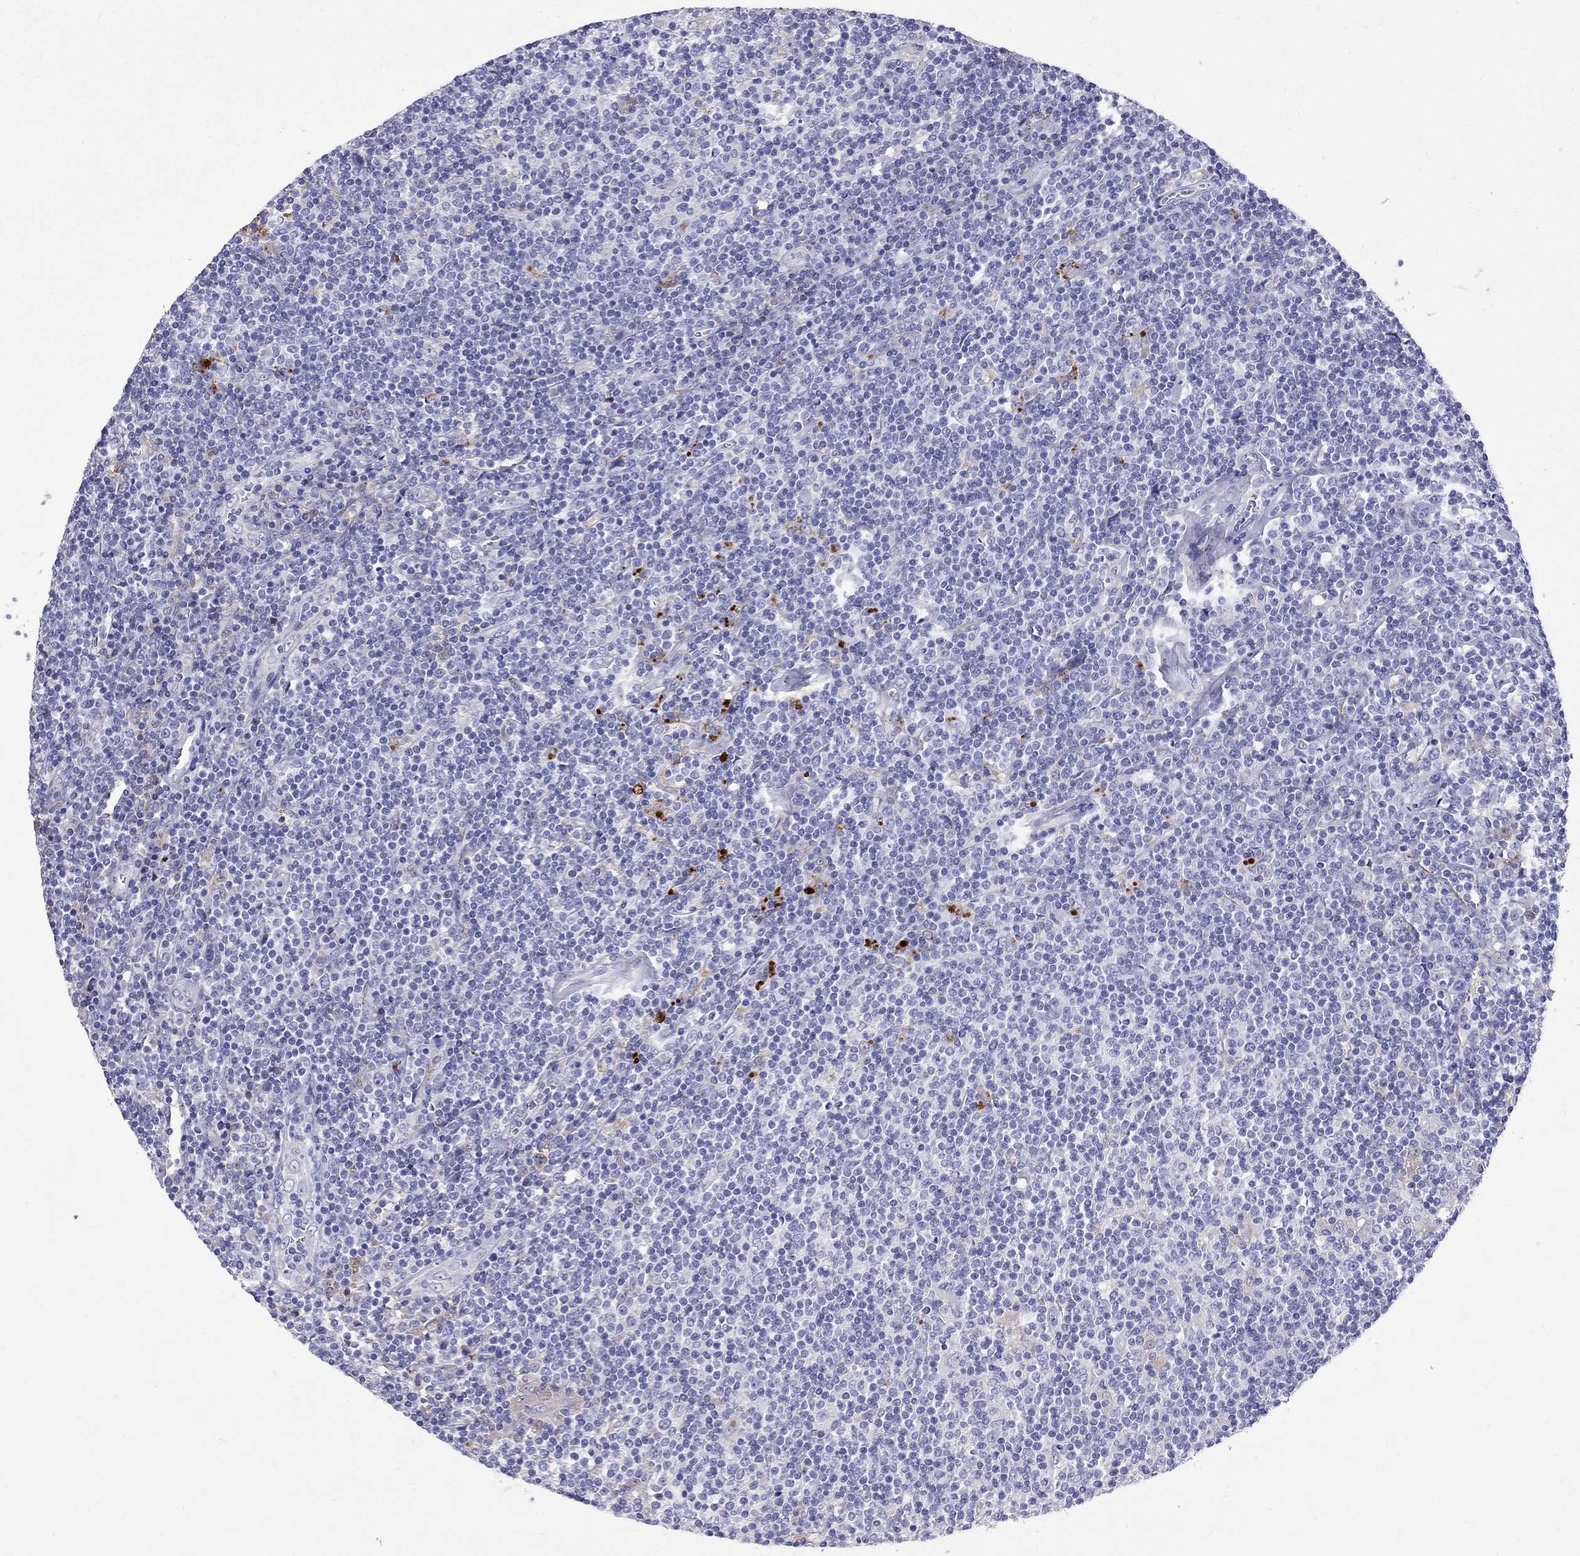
{"staining": {"intensity": "negative", "quantity": "none", "location": "none"}, "tissue": "lymphoma", "cell_type": "Tumor cells", "image_type": "cancer", "snomed": [{"axis": "morphology", "description": "Hodgkin's disease, NOS"}, {"axis": "topography", "description": "Lymph node"}], "caption": "DAB immunohistochemical staining of human Hodgkin's disease demonstrates no significant positivity in tumor cells.", "gene": "SERPINA3", "patient": {"sex": "male", "age": 40}}